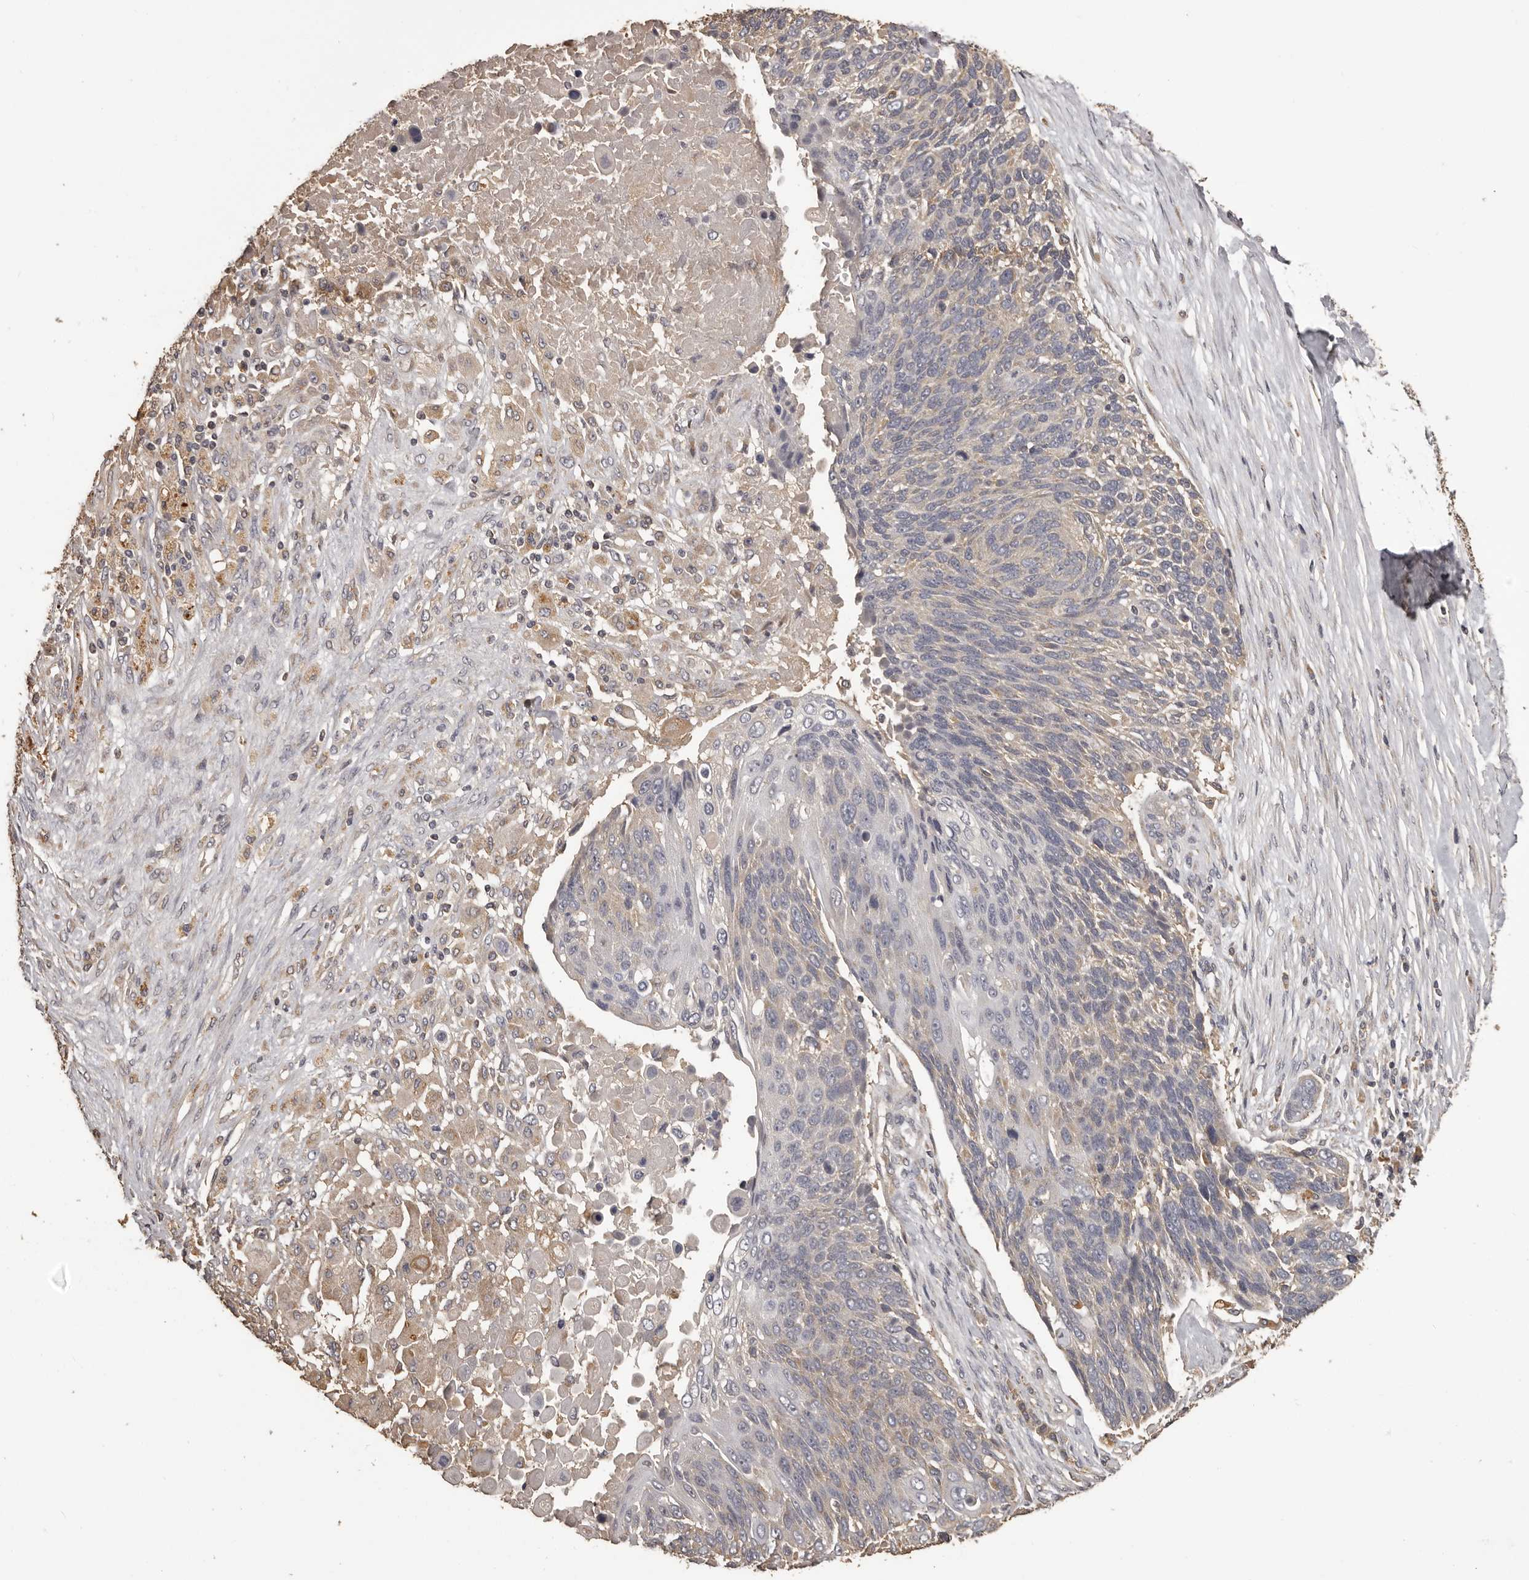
{"staining": {"intensity": "moderate", "quantity": "<25%", "location": "cytoplasmic/membranous"}, "tissue": "lung cancer", "cell_type": "Tumor cells", "image_type": "cancer", "snomed": [{"axis": "morphology", "description": "Squamous cell carcinoma, NOS"}, {"axis": "topography", "description": "Lung"}], "caption": "The histopathology image reveals staining of lung cancer, revealing moderate cytoplasmic/membranous protein positivity (brown color) within tumor cells.", "gene": "MGAT5", "patient": {"sex": "male", "age": 66}}